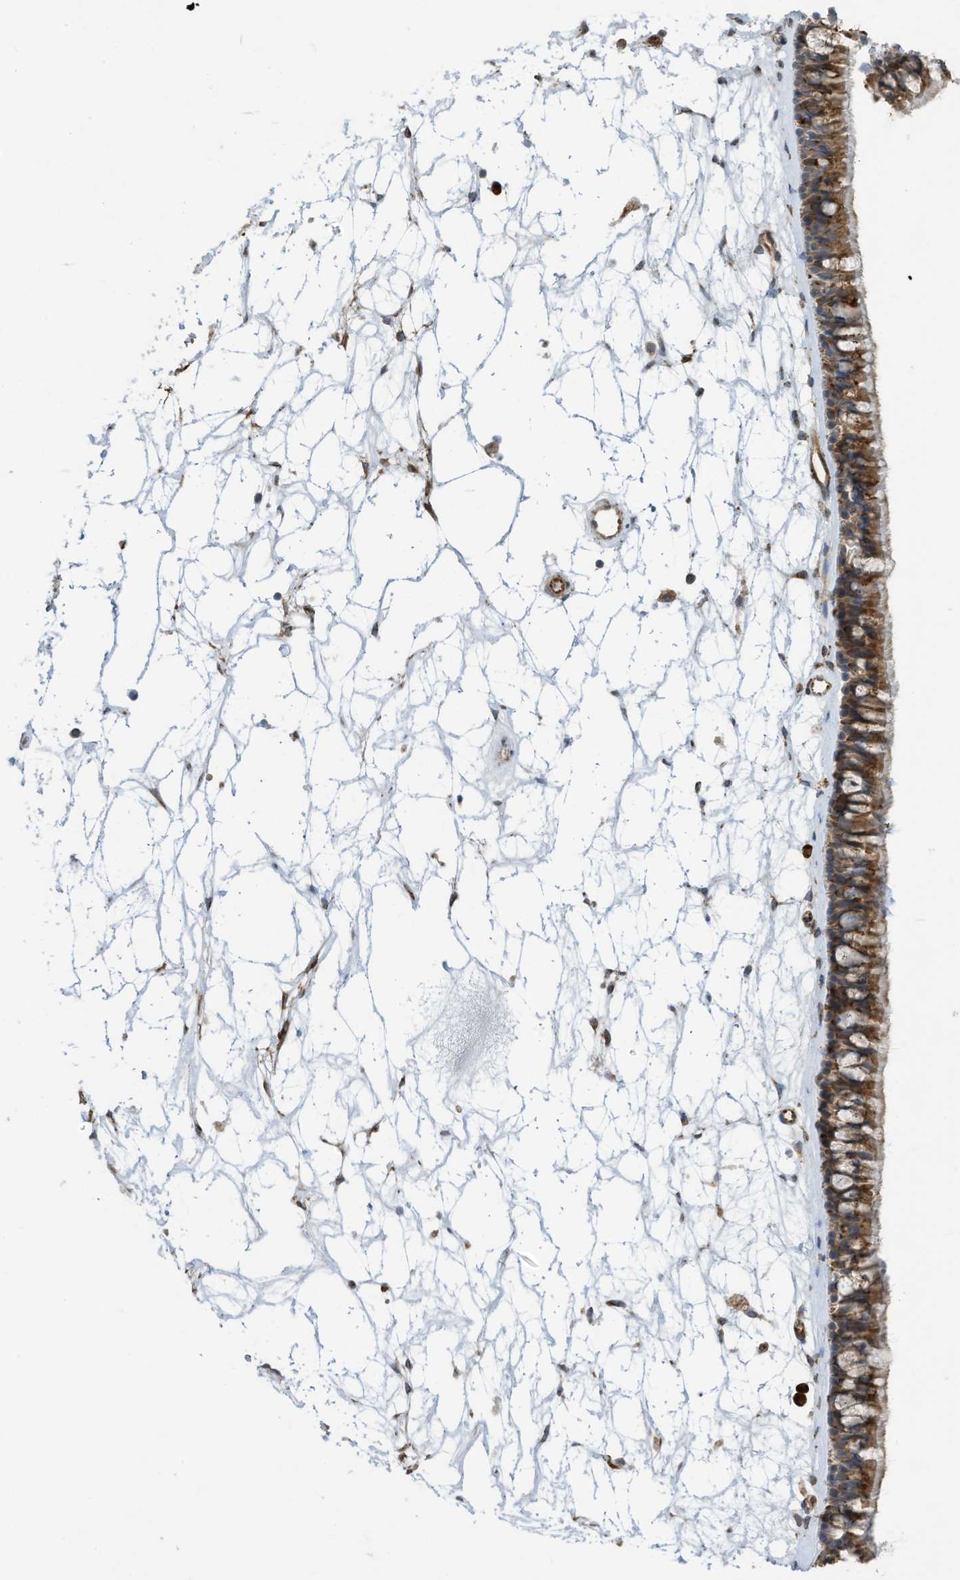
{"staining": {"intensity": "moderate", "quantity": ">75%", "location": "cytoplasmic/membranous"}, "tissue": "nasopharynx", "cell_type": "Respiratory epithelial cells", "image_type": "normal", "snomed": [{"axis": "morphology", "description": "Normal tissue, NOS"}, {"axis": "topography", "description": "Nasopharynx"}], "caption": "IHC (DAB (3,3'-diaminobenzidine)) staining of unremarkable human nasopharynx exhibits moderate cytoplasmic/membranous protein expression in about >75% of respiratory epithelial cells.", "gene": "ZBTB45", "patient": {"sex": "male", "age": 64}}